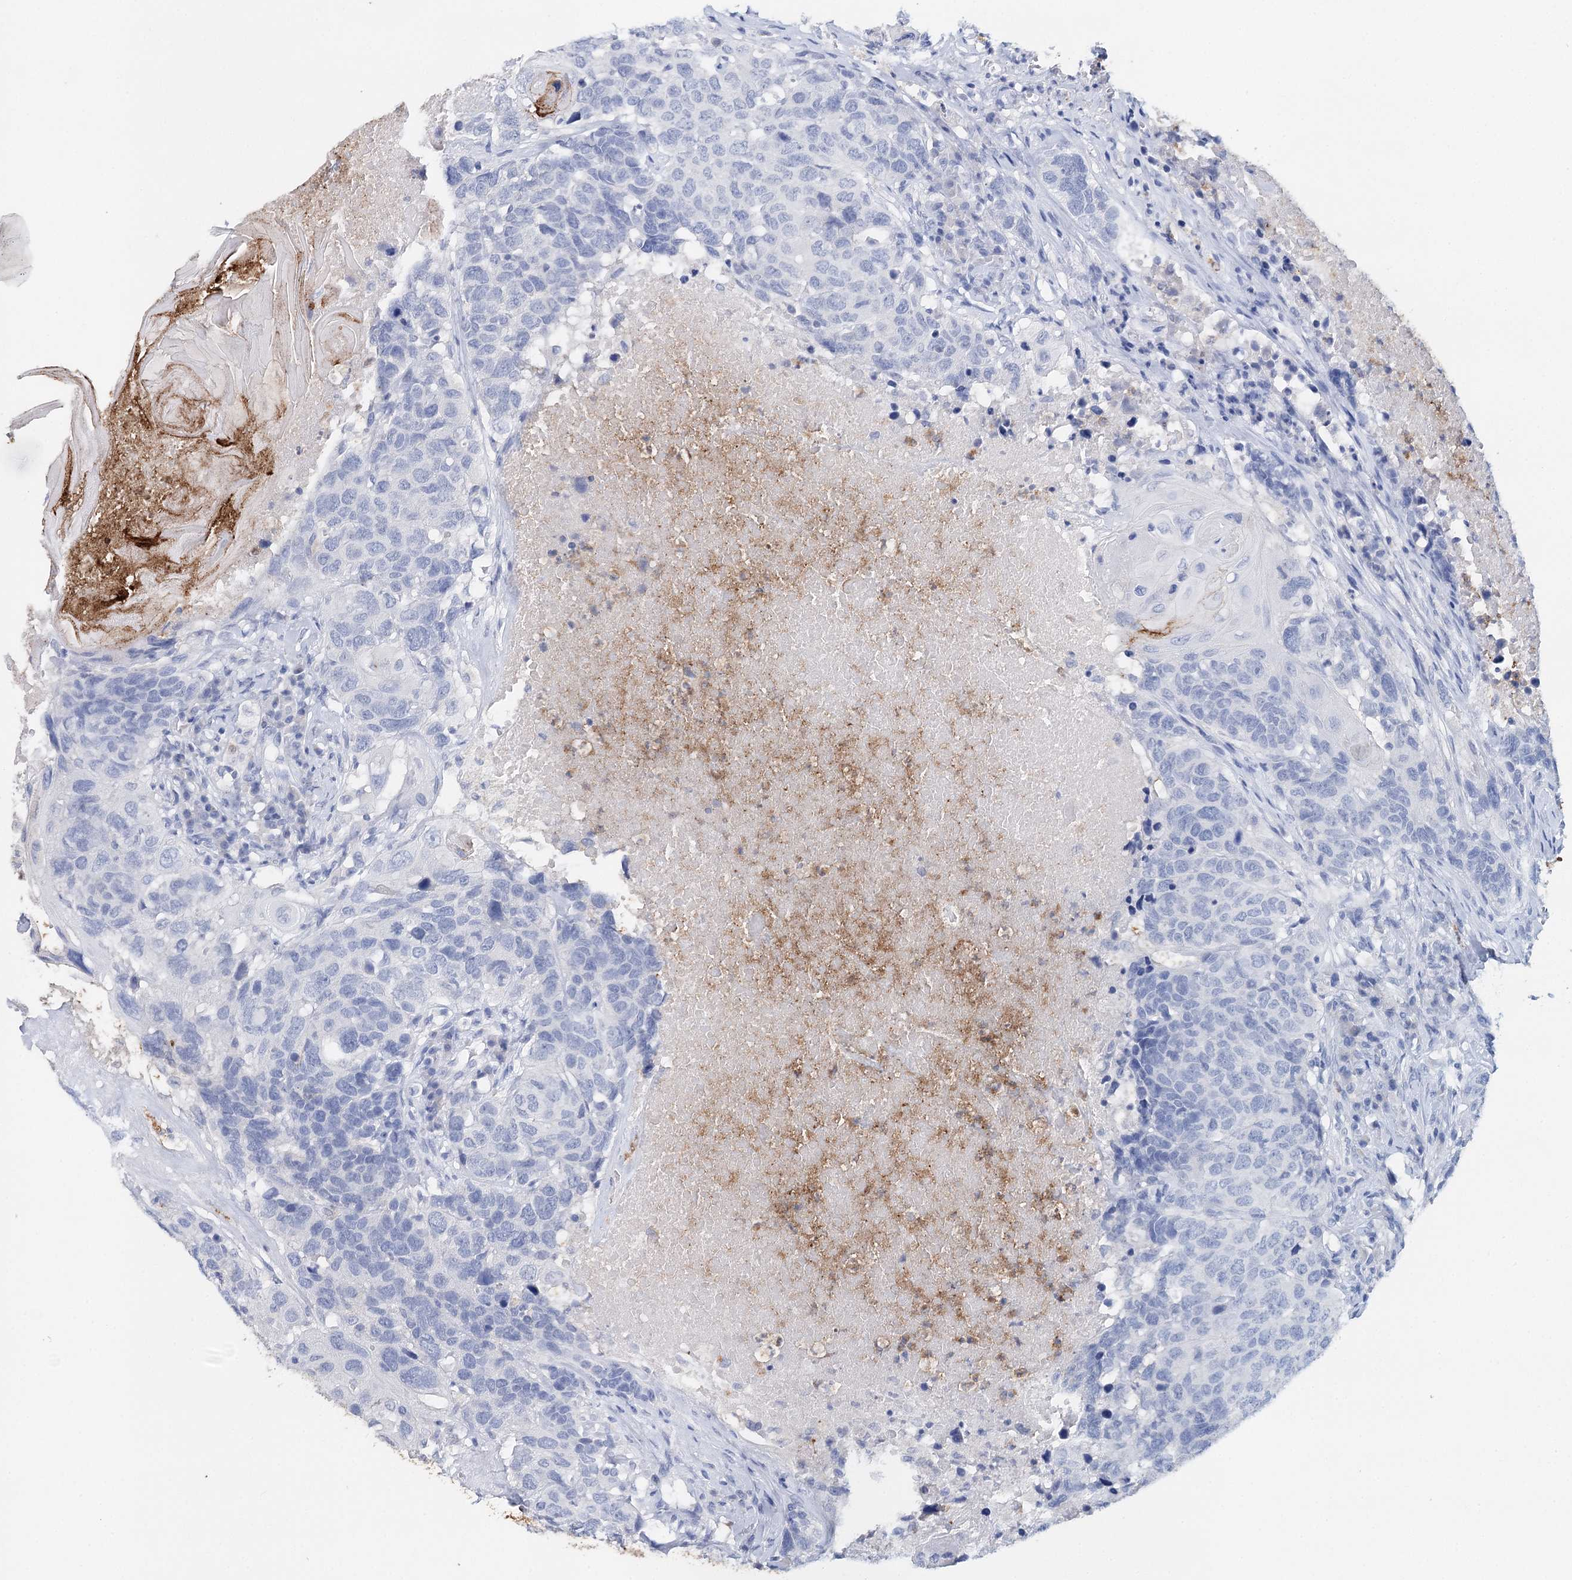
{"staining": {"intensity": "negative", "quantity": "none", "location": "none"}, "tissue": "head and neck cancer", "cell_type": "Tumor cells", "image_type": "cancer", "snomed": [{"axis": "morphology", "description": "Squamous cell carcinoma, NOS"}, {"axis": "topography", "description": "Head-Neck"}], "caption": "High magnification brightfield microscopy of squamous cell carcinoma (head and neck) stained with DAB (brown) and counterstained with hematoxylin (blue): tumor cells show no significant expression.", "gene": "CEACAM8", "patient": {"sex": "male", "age": 66}}